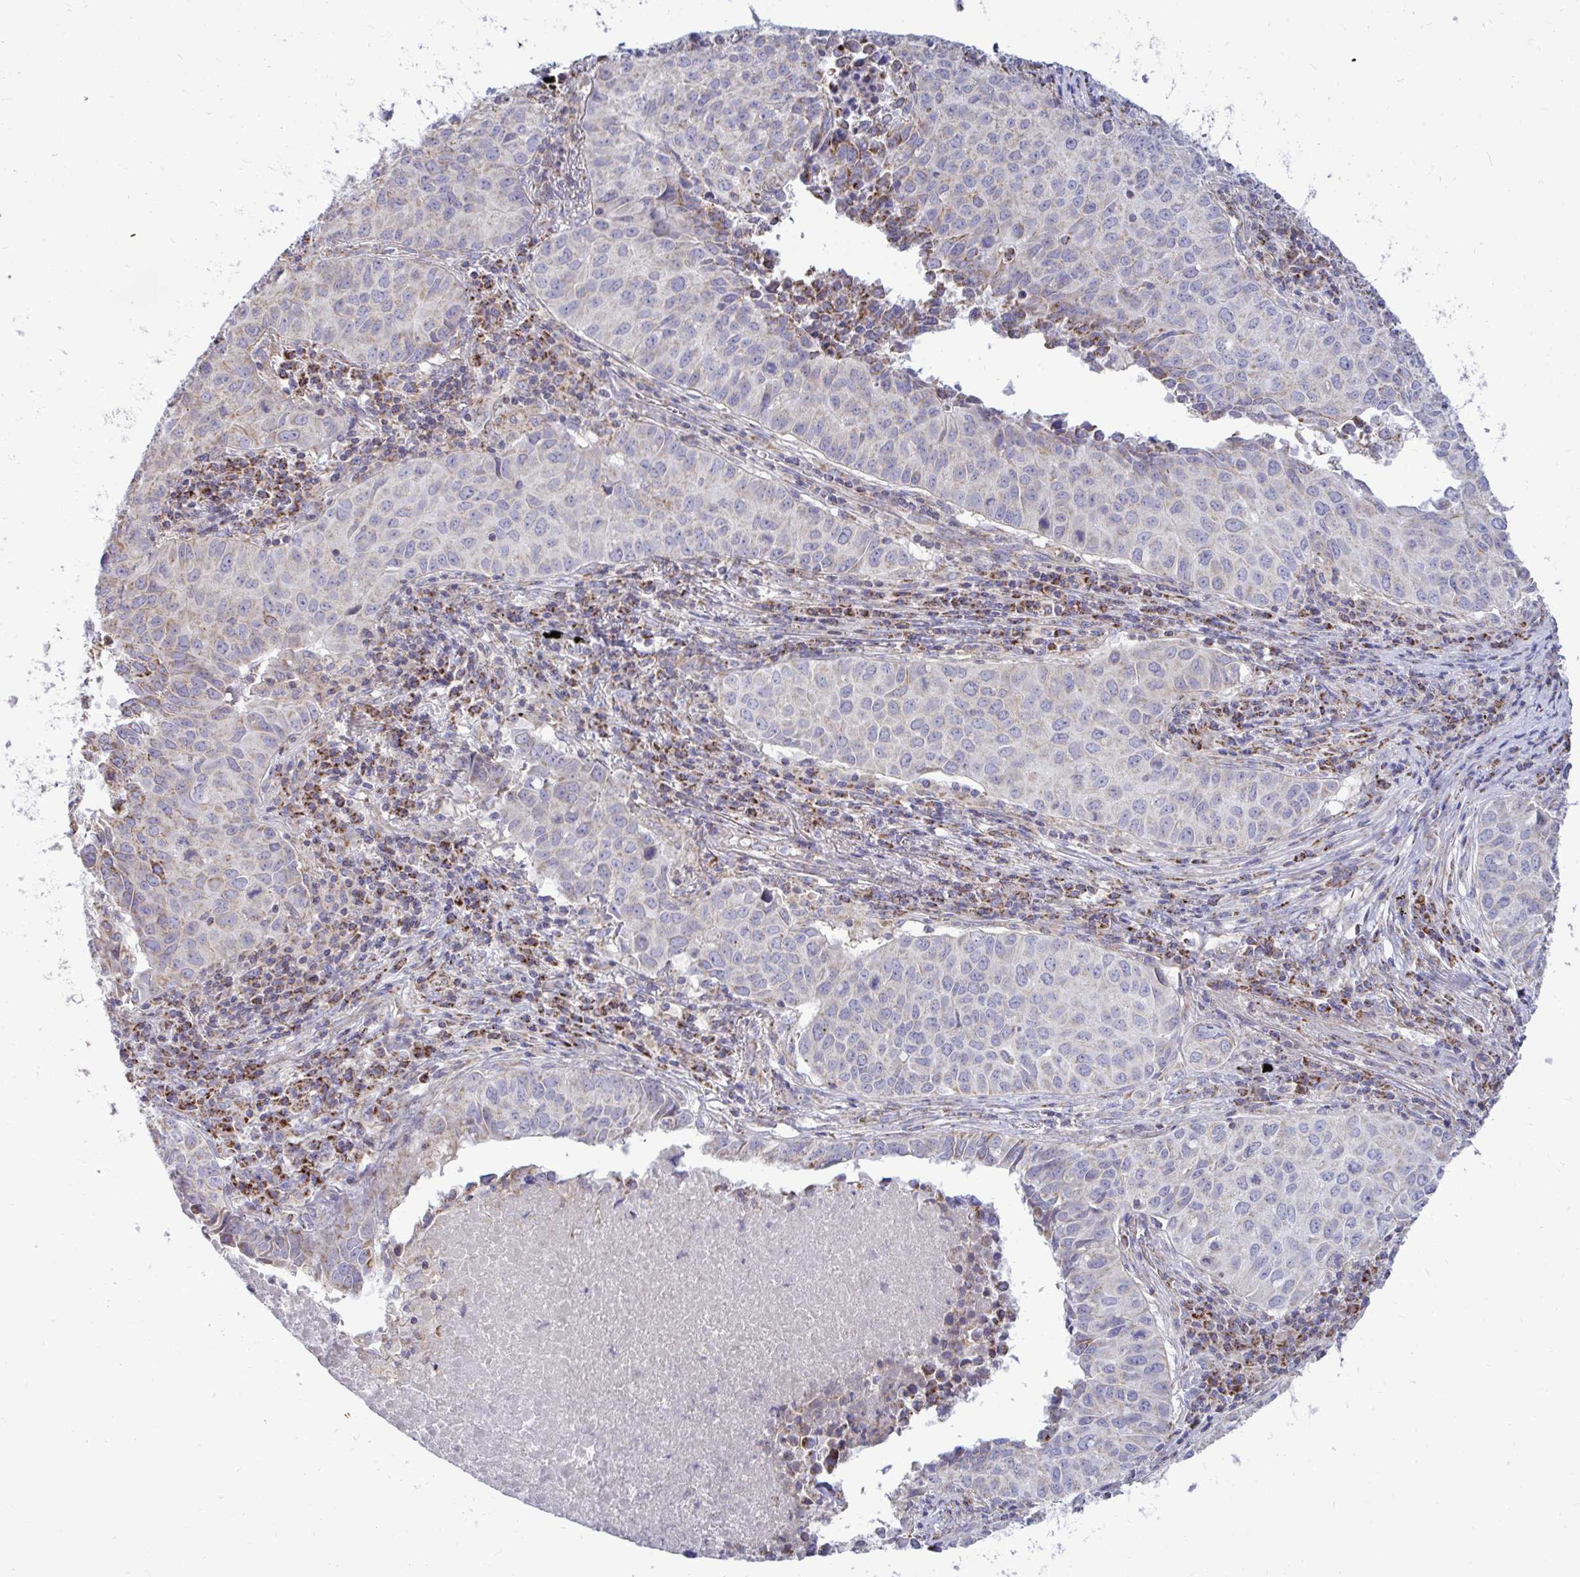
{"staining": {"intensity": "negative", "quantity": "none", "location": "none"}, "tissue": "lung cancer", "cell_type": "Tumor cells", "image_type": "cancer", "snomed": [{"axis": "morphology", "description": "Adenocarcinoma, NOS"}, {"axis": "topography", "description": "Lung"}], "caption": "Image shows no protein staining in tumor cells of adenocarcinoma (lung) tissue. (IHC, brightfield microscopy, high magnification).", "gene": "OR10R2", "patient": {"sex": "female", "age": 50}}